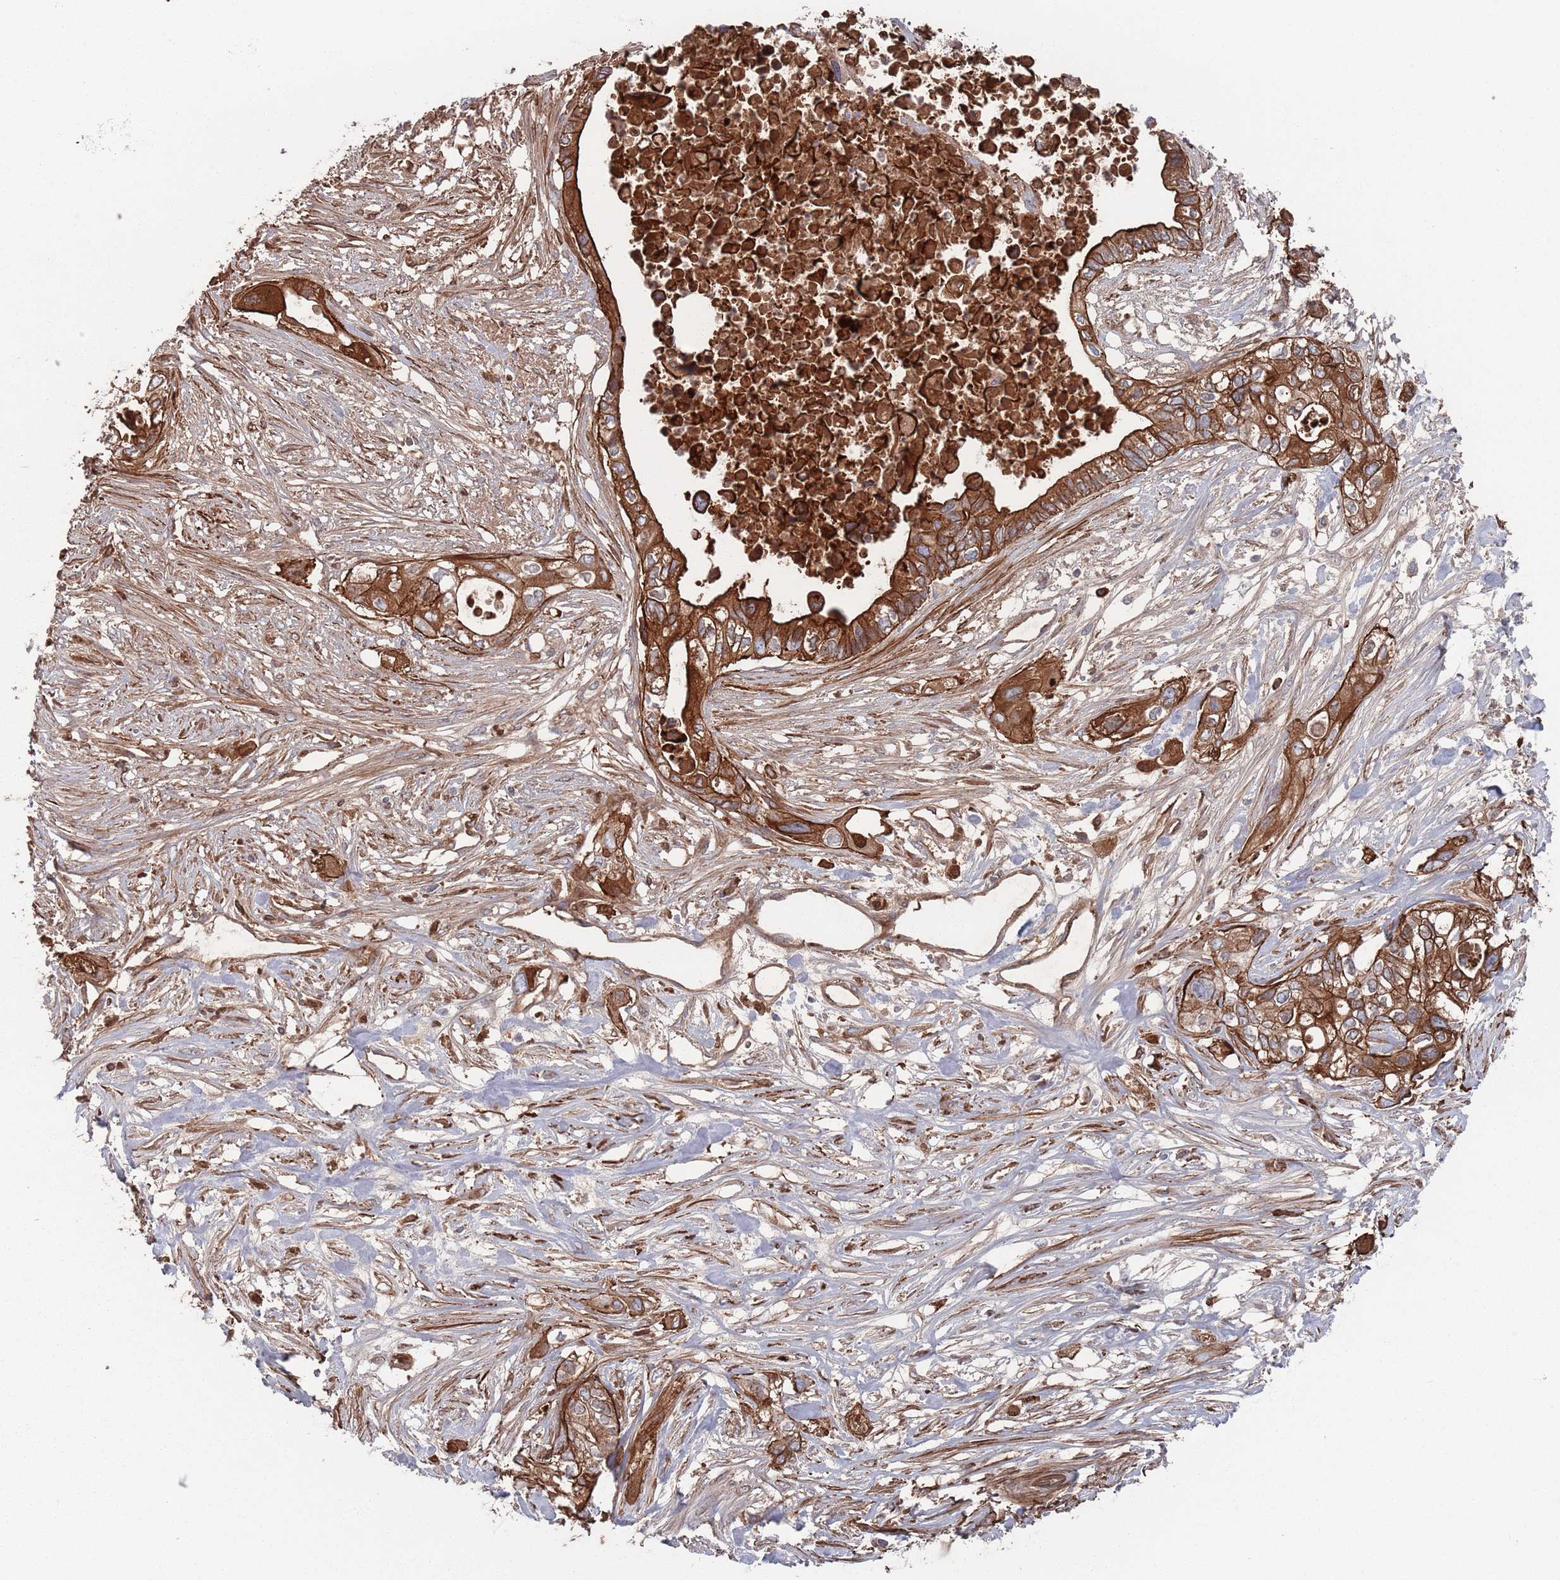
{"staining": {"intensity": "strong", "quantity": ">75%", "location": "cytoplasmic/membranous"}, "tissue": "pancreatic cancer", "cell_type": "Tumor cells", "image_type": "cancer", "snomed": [{"axis": "morphology", "description": "Adenocarcinoma, NOS"}, {"axis": "topography", "description": "Pancreas"}], "caption": "Adenocarcinoma (pancreatic) tissue exhibits strong cytoplasmic/membranous staining in about >75% of tumor cells", "gene": "PLEKHA4", "patient": {"sex": "female", "age": 63}}